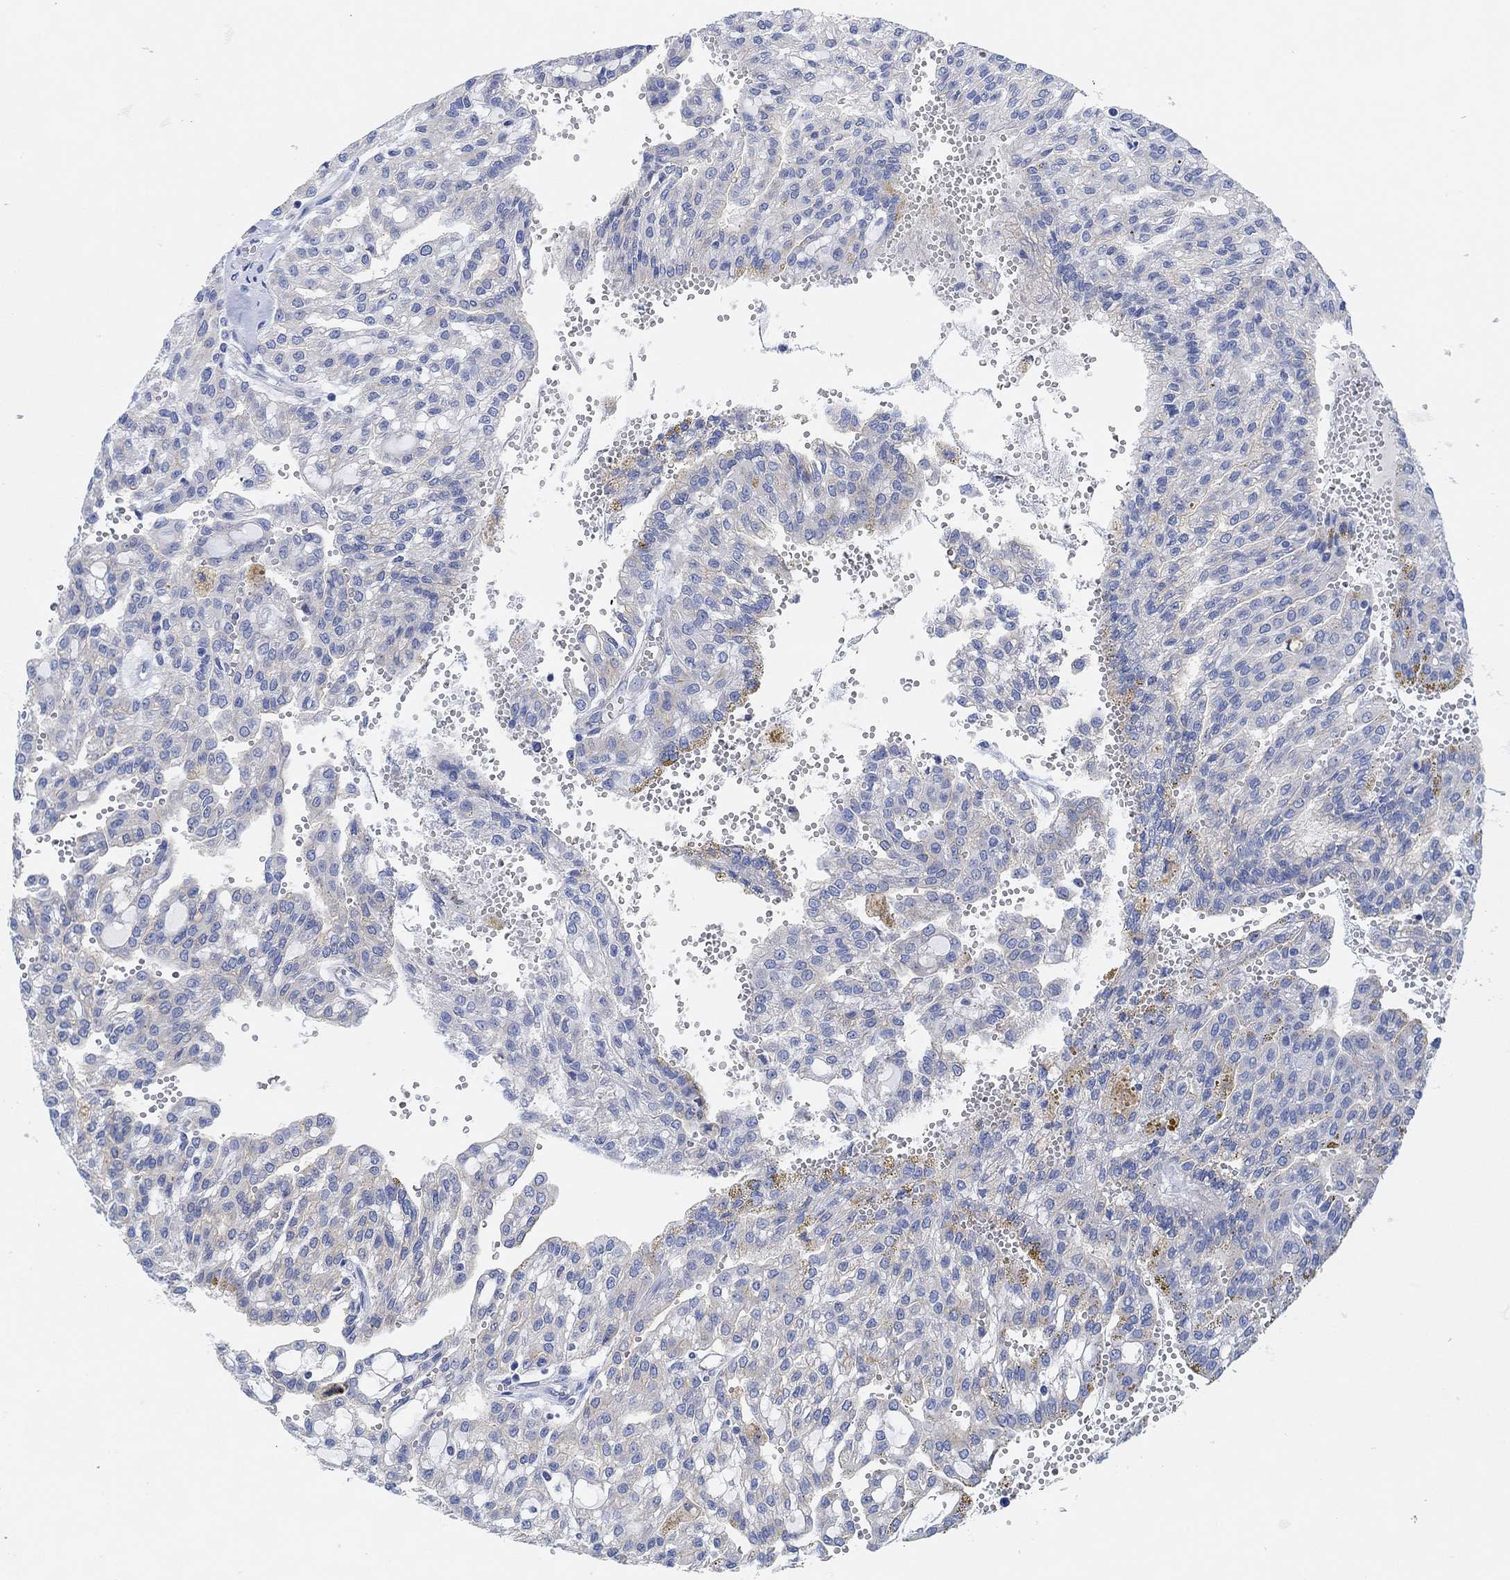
{"staining": {"intensity": "weak", "quantity": "<25%", "location": "cytoplasmic/membranous"}, "tissue": "renal cancer", "cell_type": "Tumor cells", "image_type": "cancer", "snomed": [{"axis": "morphology", "description": "Adenocarcinoma, NOS"}, {"axis": "topography", "description": "Kidney"}], "caption": "This is an IHC micrograph of renal cancer (adenocarcinoma). There is no staining in tumor cells.", "gene": "RGS1", "patient": {"sex": "male", "age": 63}}